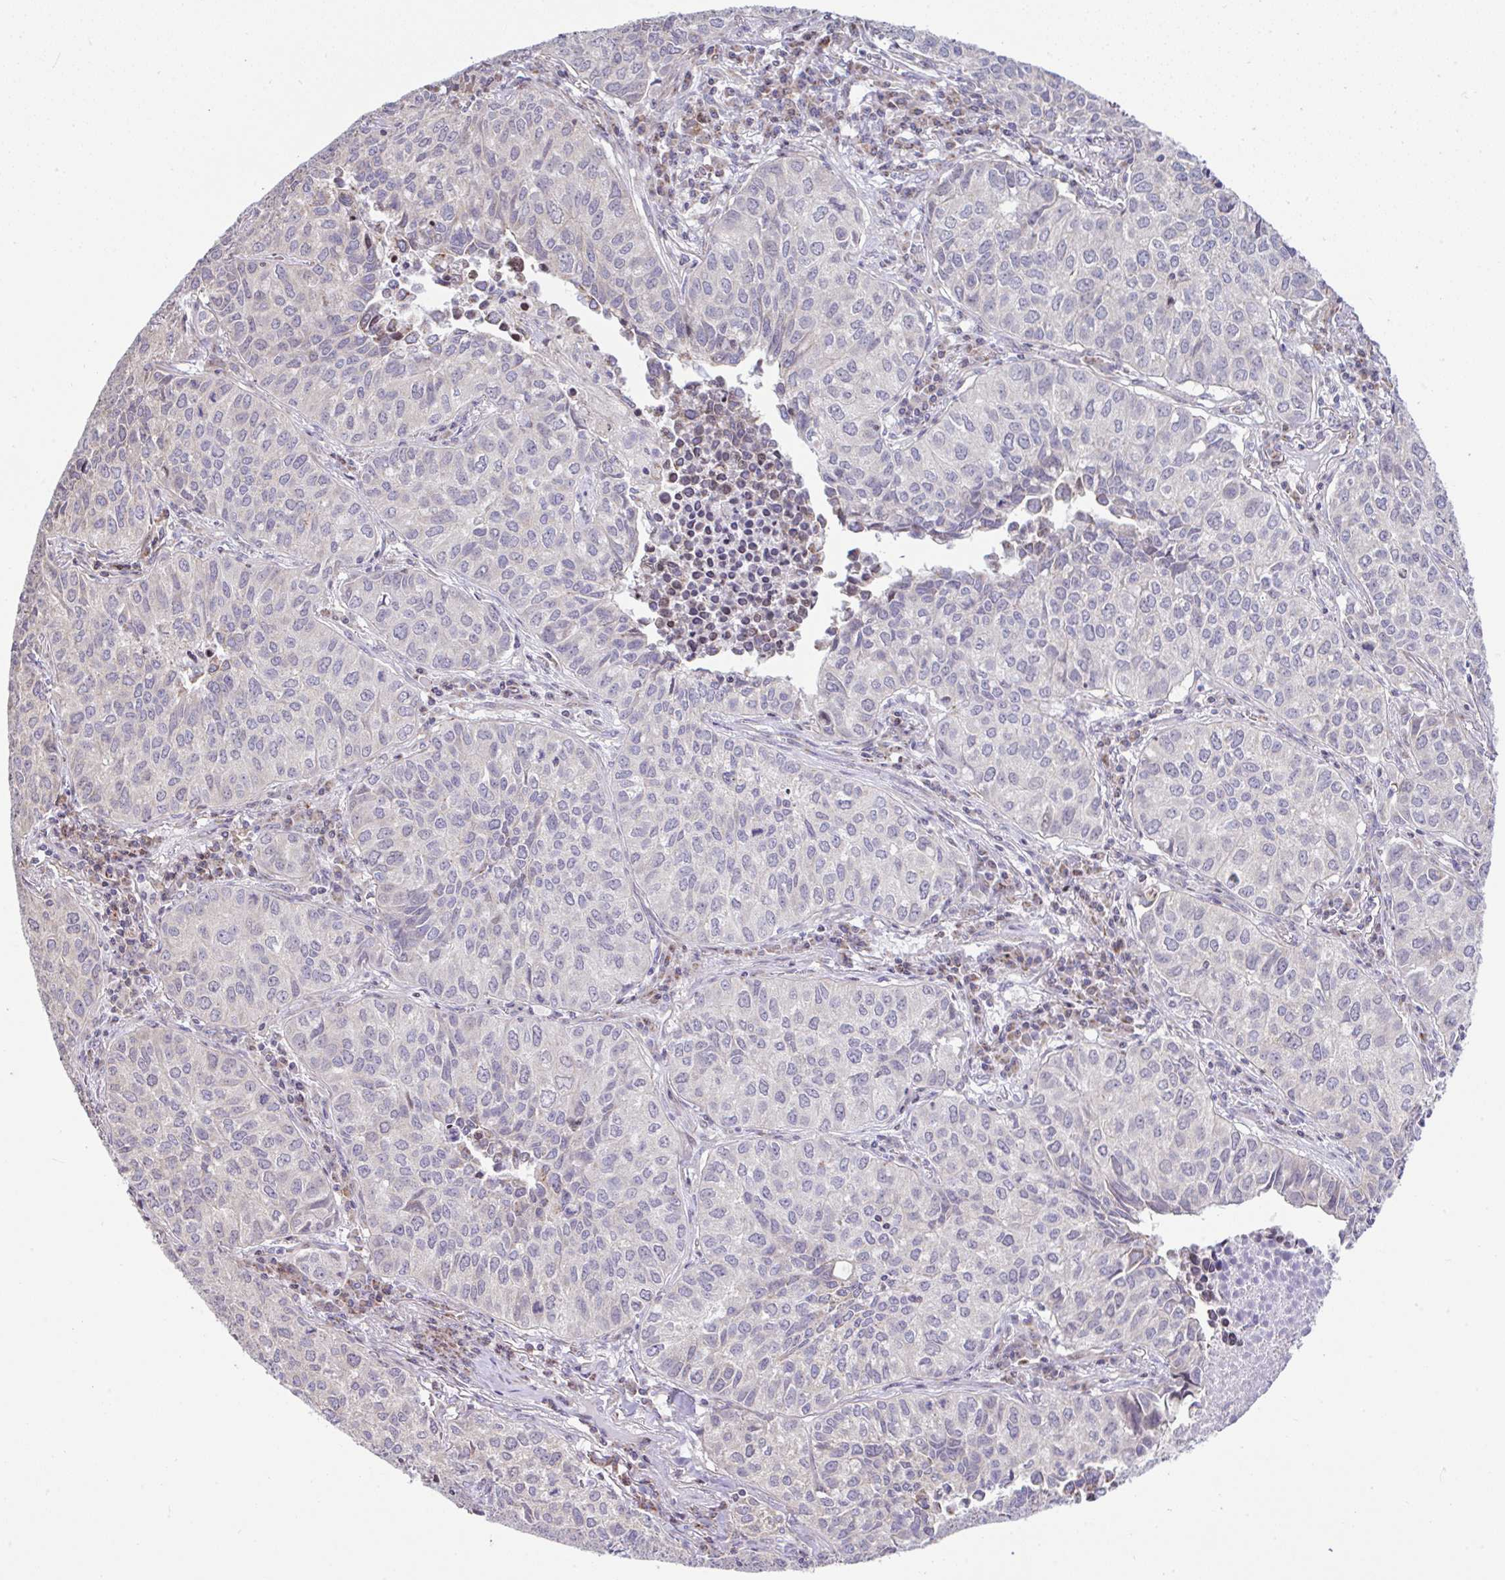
{"staining": {"intensity": "negative", "quantity": "none", "location": "none"}, "tissue": "lung cancer", "cell_type": "Tumor cells", "image_type": "cancer", "snomed": [{"axis": "morphology", "description": "Adenocarcinoma, NOS"}, {"axis": "topography", "description": "Lung"}], "caption": "A photomicrograph of lung cancer stained for a protein shows no brown staining in tumor cells. Brightfield microscopy of immunohistochemistry stained with DAB (3,3'-diaminobenzidine) (brown) and hematoxylin (blue), captured at high magnification.", "gene": "FIGNL1", "patient": {"sex": "female", "age": 50}}